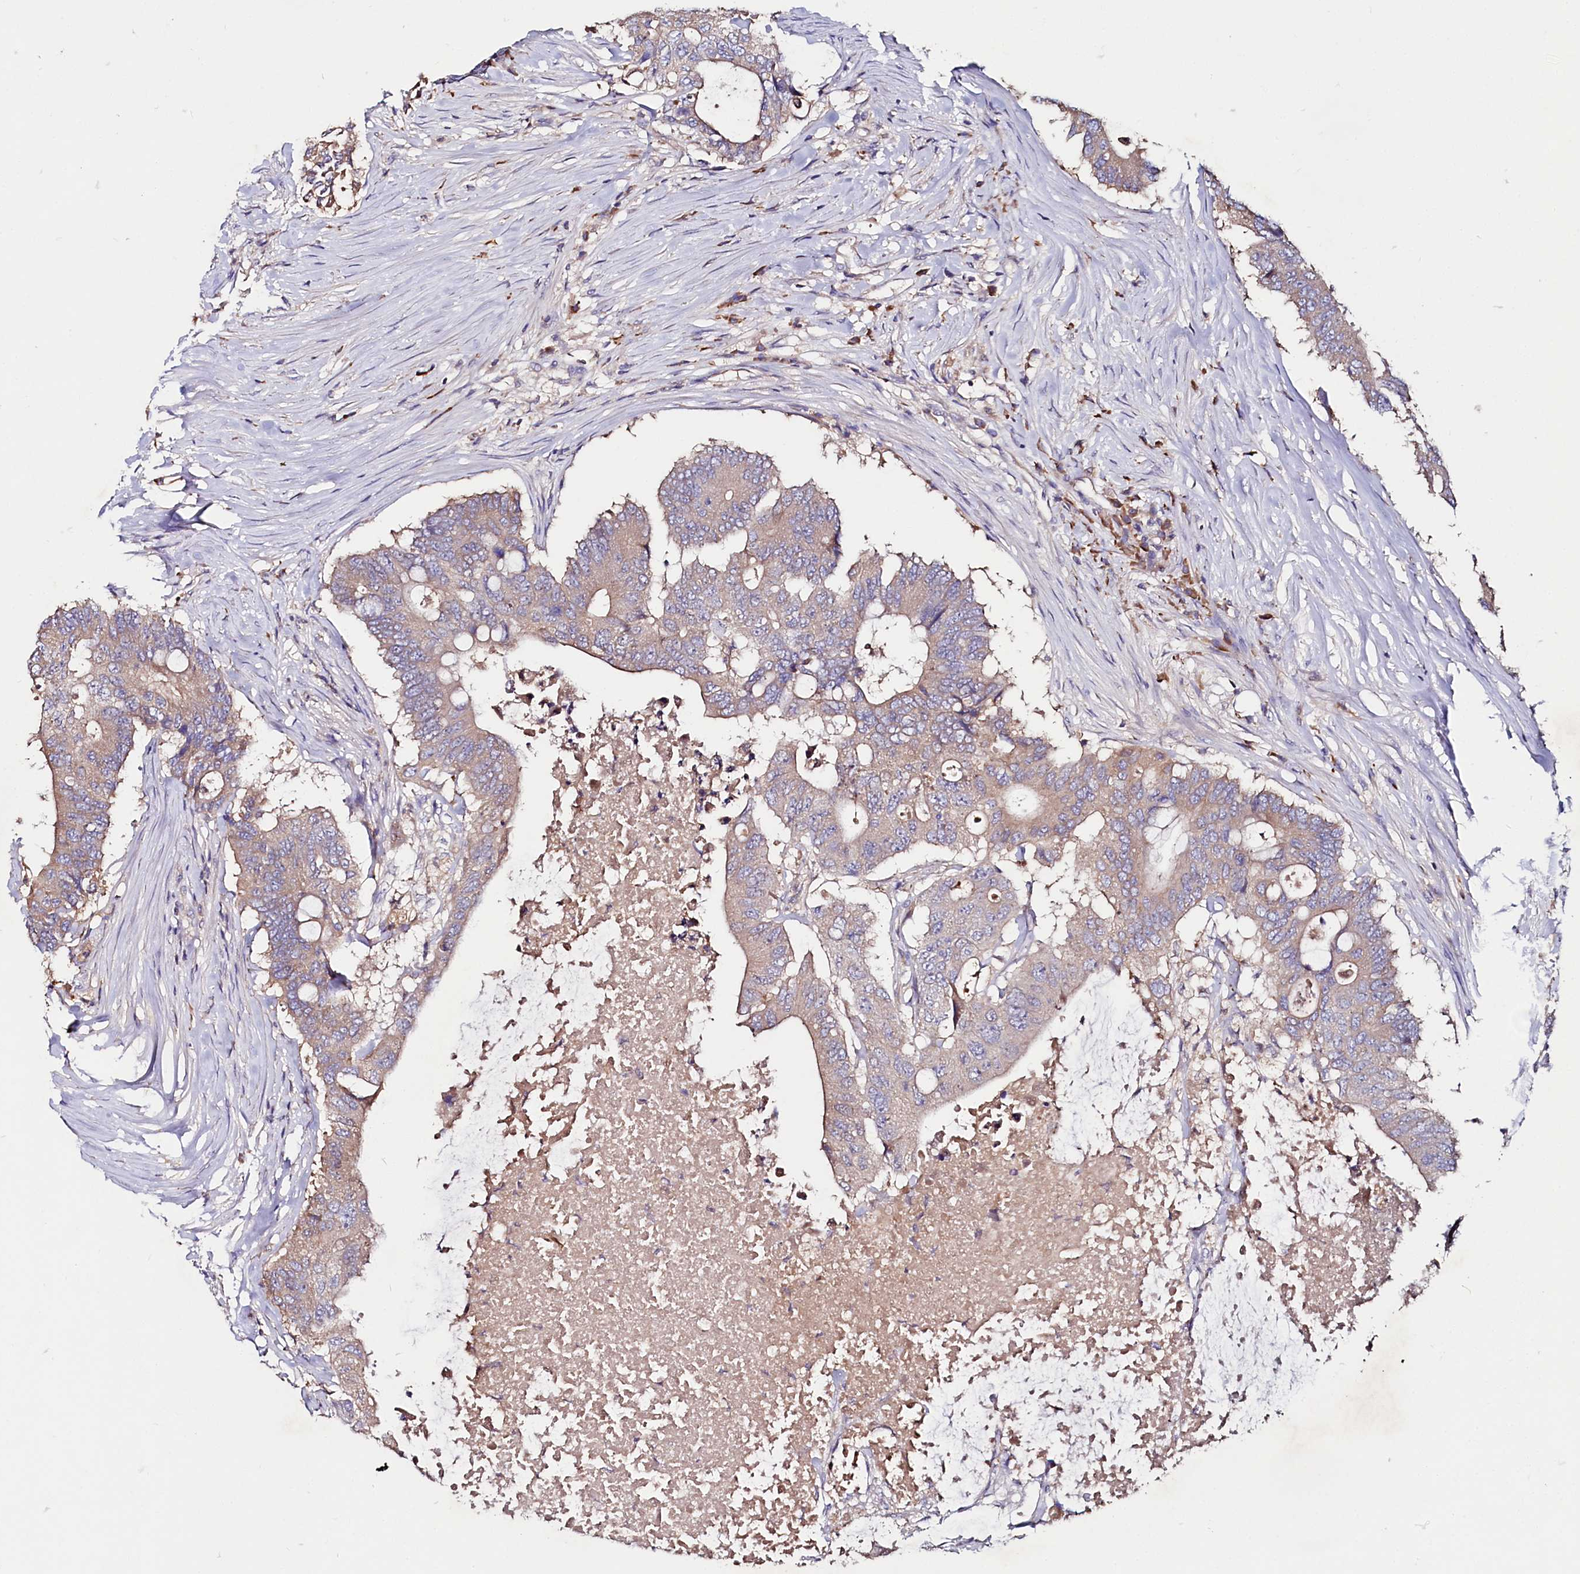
{"staining": {"intensity": "weak", "quantity": "25%-75%", "location": "cytoplasmic/membranous"}, "tissue": "colorectal cancer", "cell_type": "Tumor cells", "image_type": "cancer", "snomed": [{"axis": "morphology", "description": "Adenocarcinoma, NOS"}, {"axis": "topography", "description": "Colon"}], "caption": "Colorectal adenocarcinoma was stained to show a protein in brown. There is low levels of weak cytoplasmic/membranous staining in about 25%-75% of tumor cells.", "gene": "IL17RD", "patient": {"sex": "male", "age": 71}}